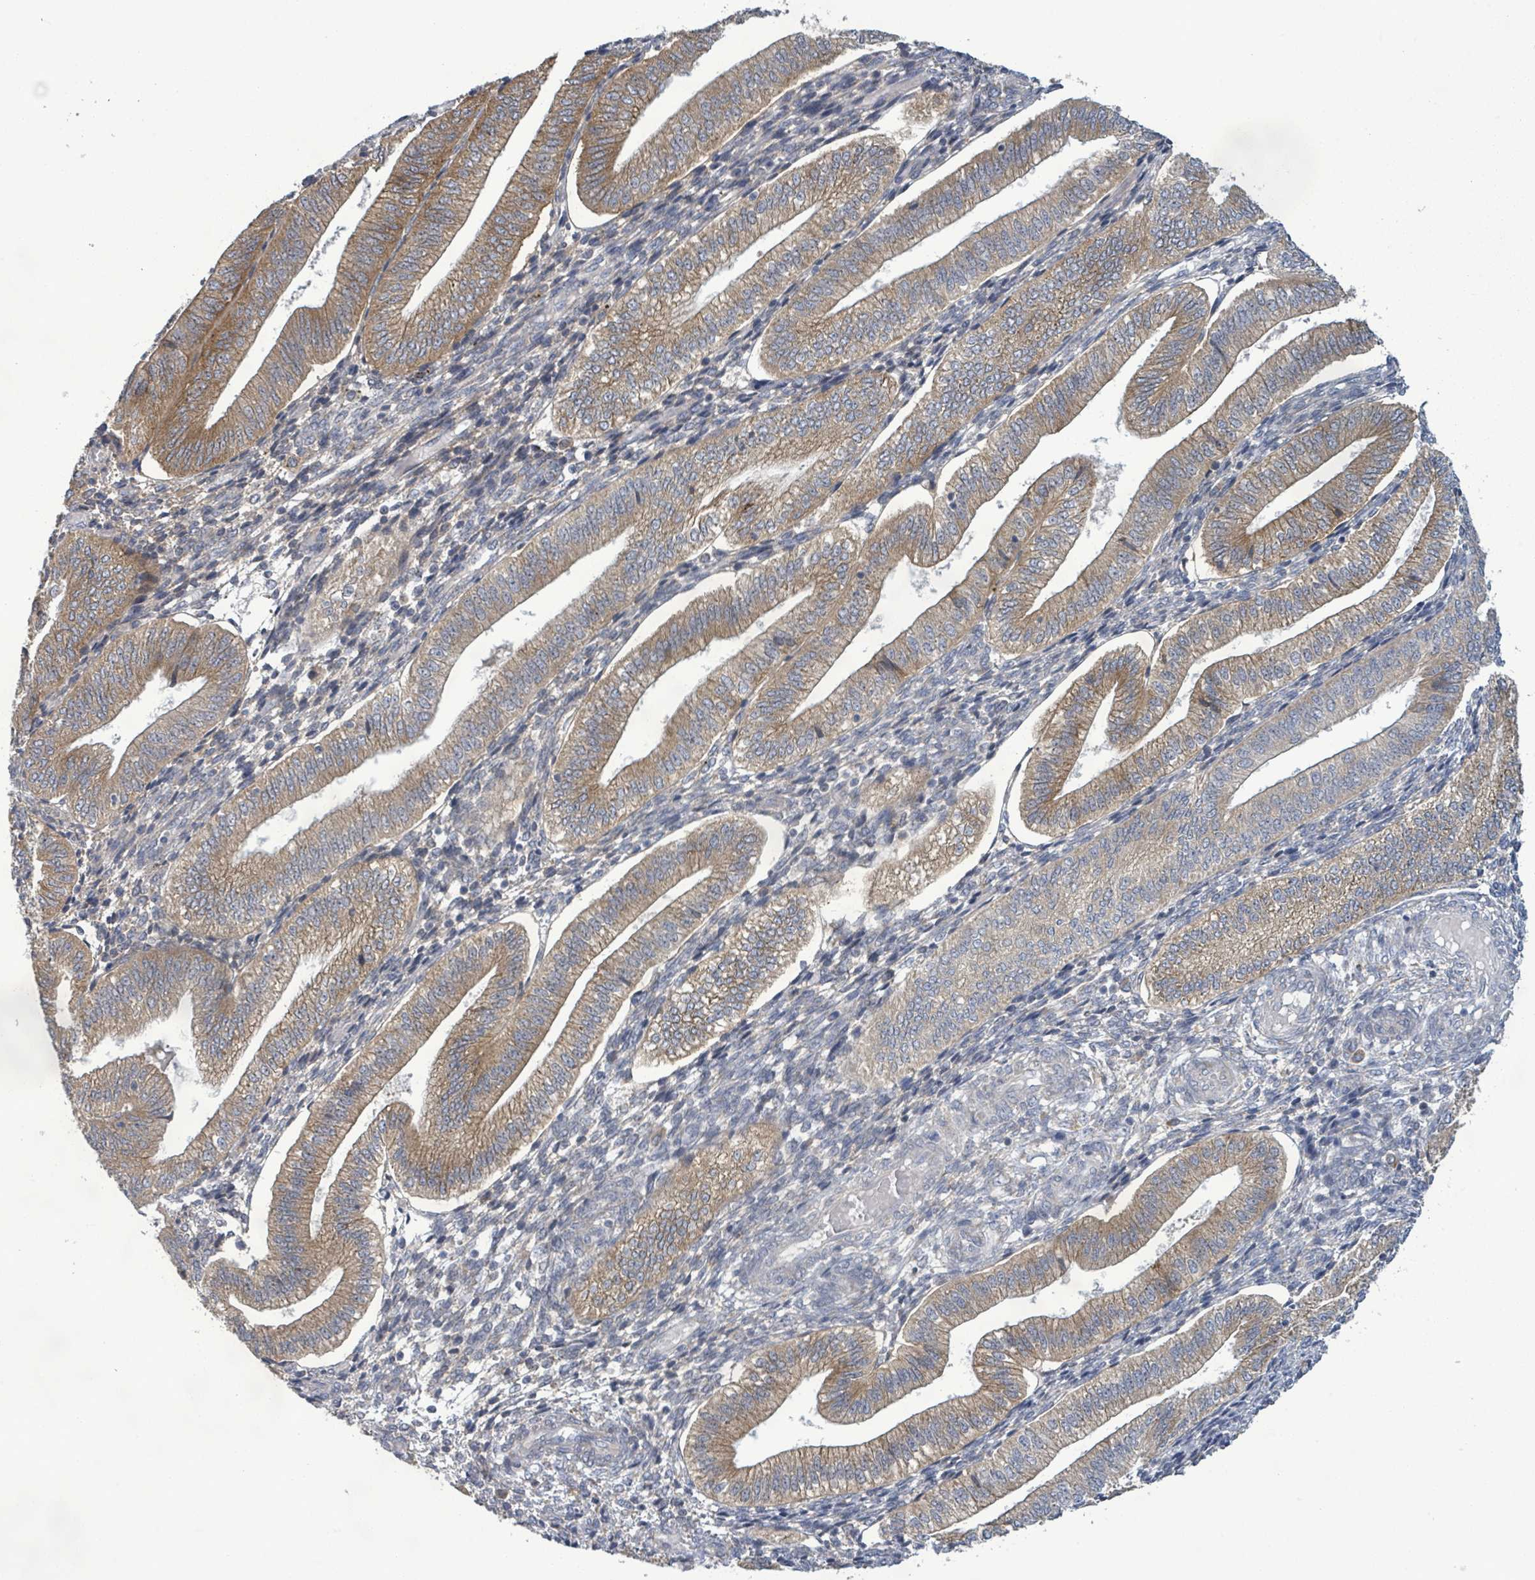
{"staining": {"intensity": "negative", "quantity": "none", "location": "none"}, "tissue": "endometrium", "cell_type": "Cells in endometrial stroma", "image_type": "normal", "snomed": [{"axis": "morphology", "description": "Normal tissue, NOS"}, {"axis": "topography", "description": "Endometrium"}], "caption": "The image displays no staining of cells in endometrial stroma in benign endometrium. (DAB (3,3'-diaminobenzidine) immunohistochemistry visualized using brightfield microscopy, high magnification).", "gene": "ATP13A1", "patient": {"sex": "female", "age": 34}}